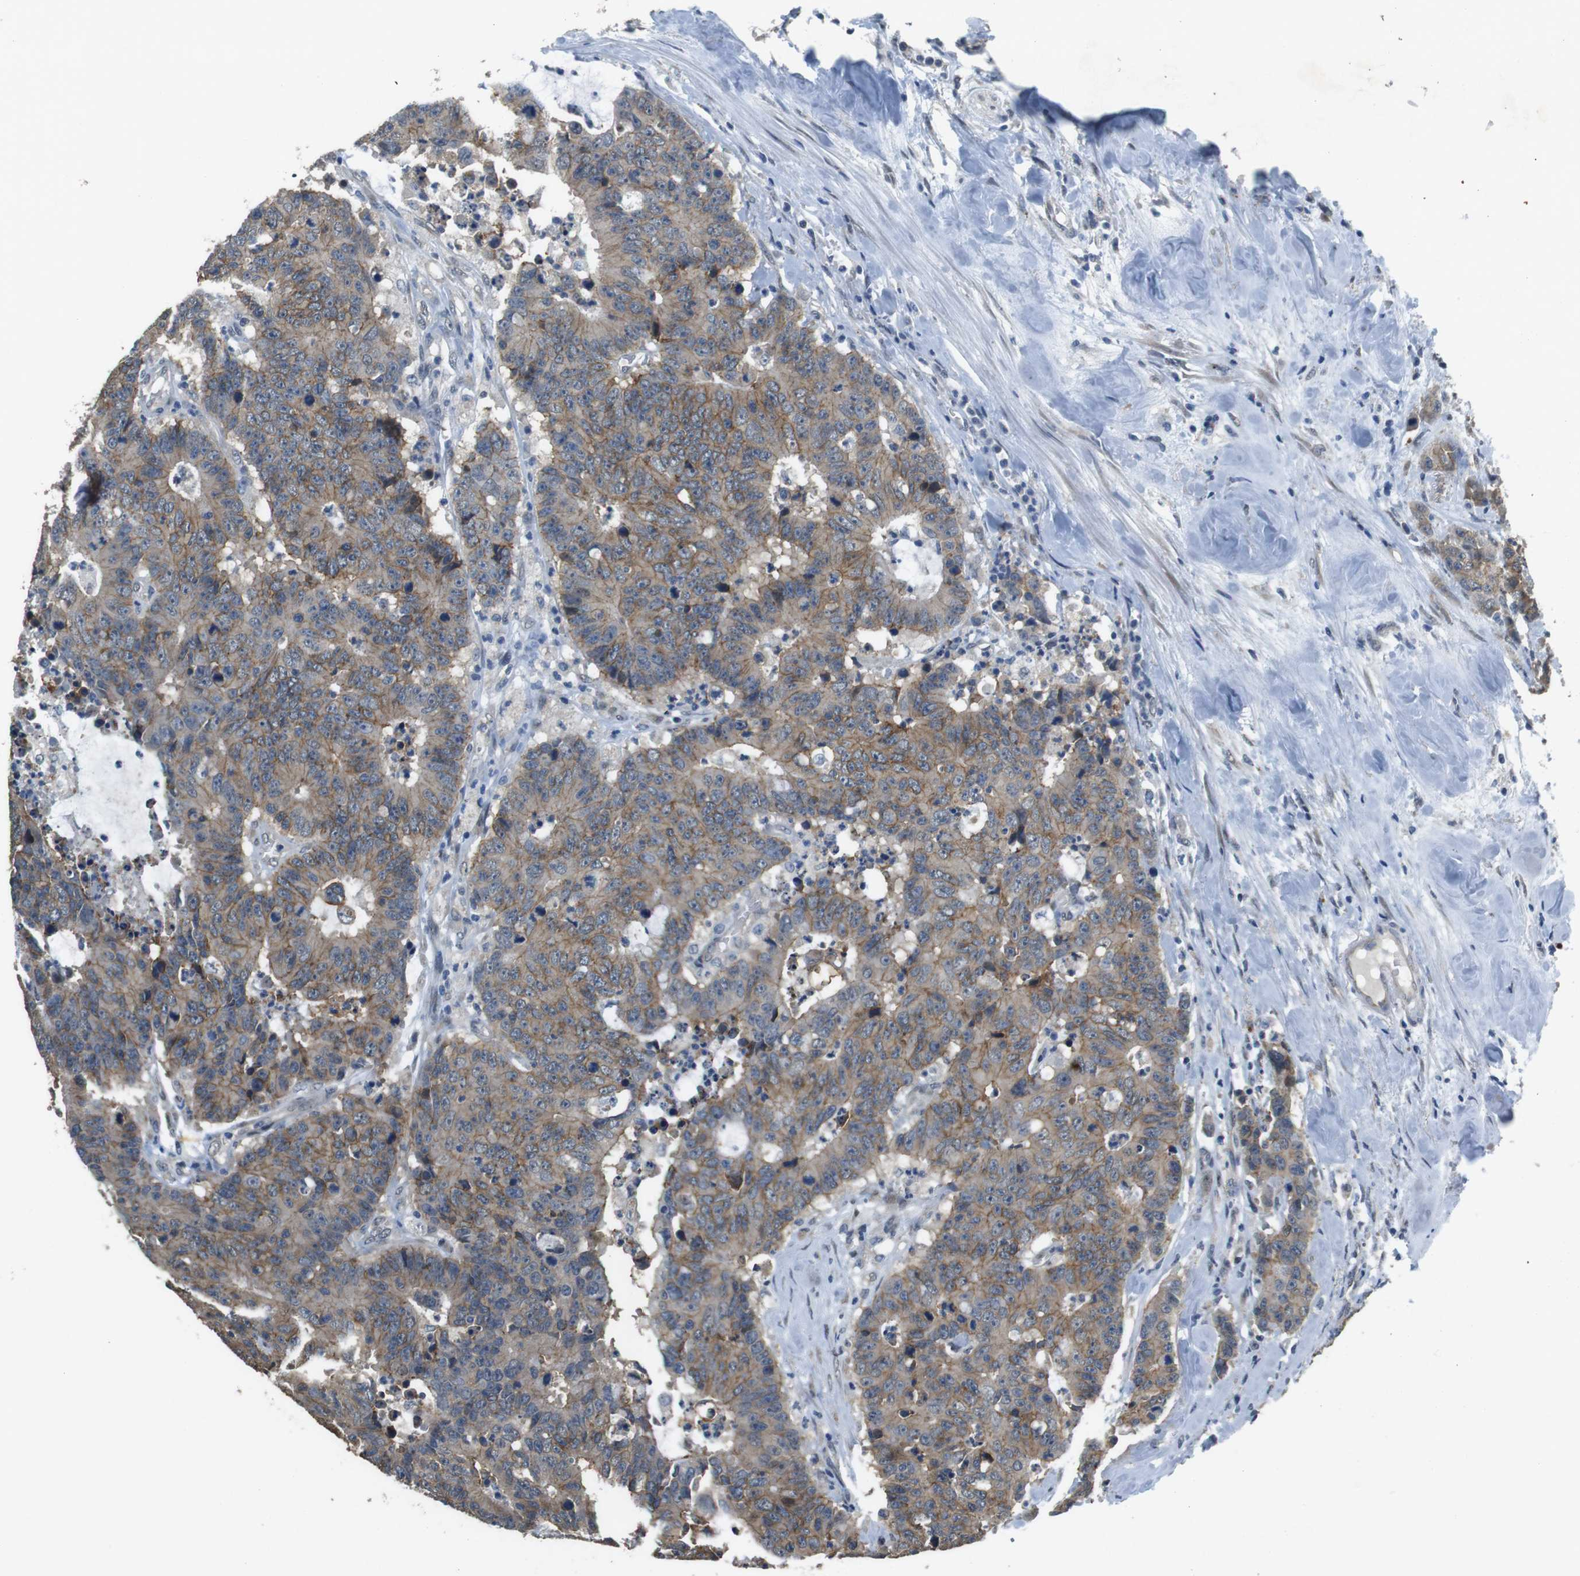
{"staining": {"intensity": "moderate", "quantity": ">75%", "location": "cytoplasmic/membranous"}, "tissue": "colorectal cancer", "cell_type": "Tumor cells", "image_type": "cancer", "snomed": [{"axis": "morphology", "description": "Adenocarcinoma, NOS"}, {"axis": "topography", "description": "Colon"}], "caption": "Human colorectal adenocarcinoma stained for a protein (brown) shows moderate cytoplasmic/membranous positive expression in approximately >75% of tumor cells.", "gene": "CLDN7", "patient": {"sex": "female", "age": 86}}